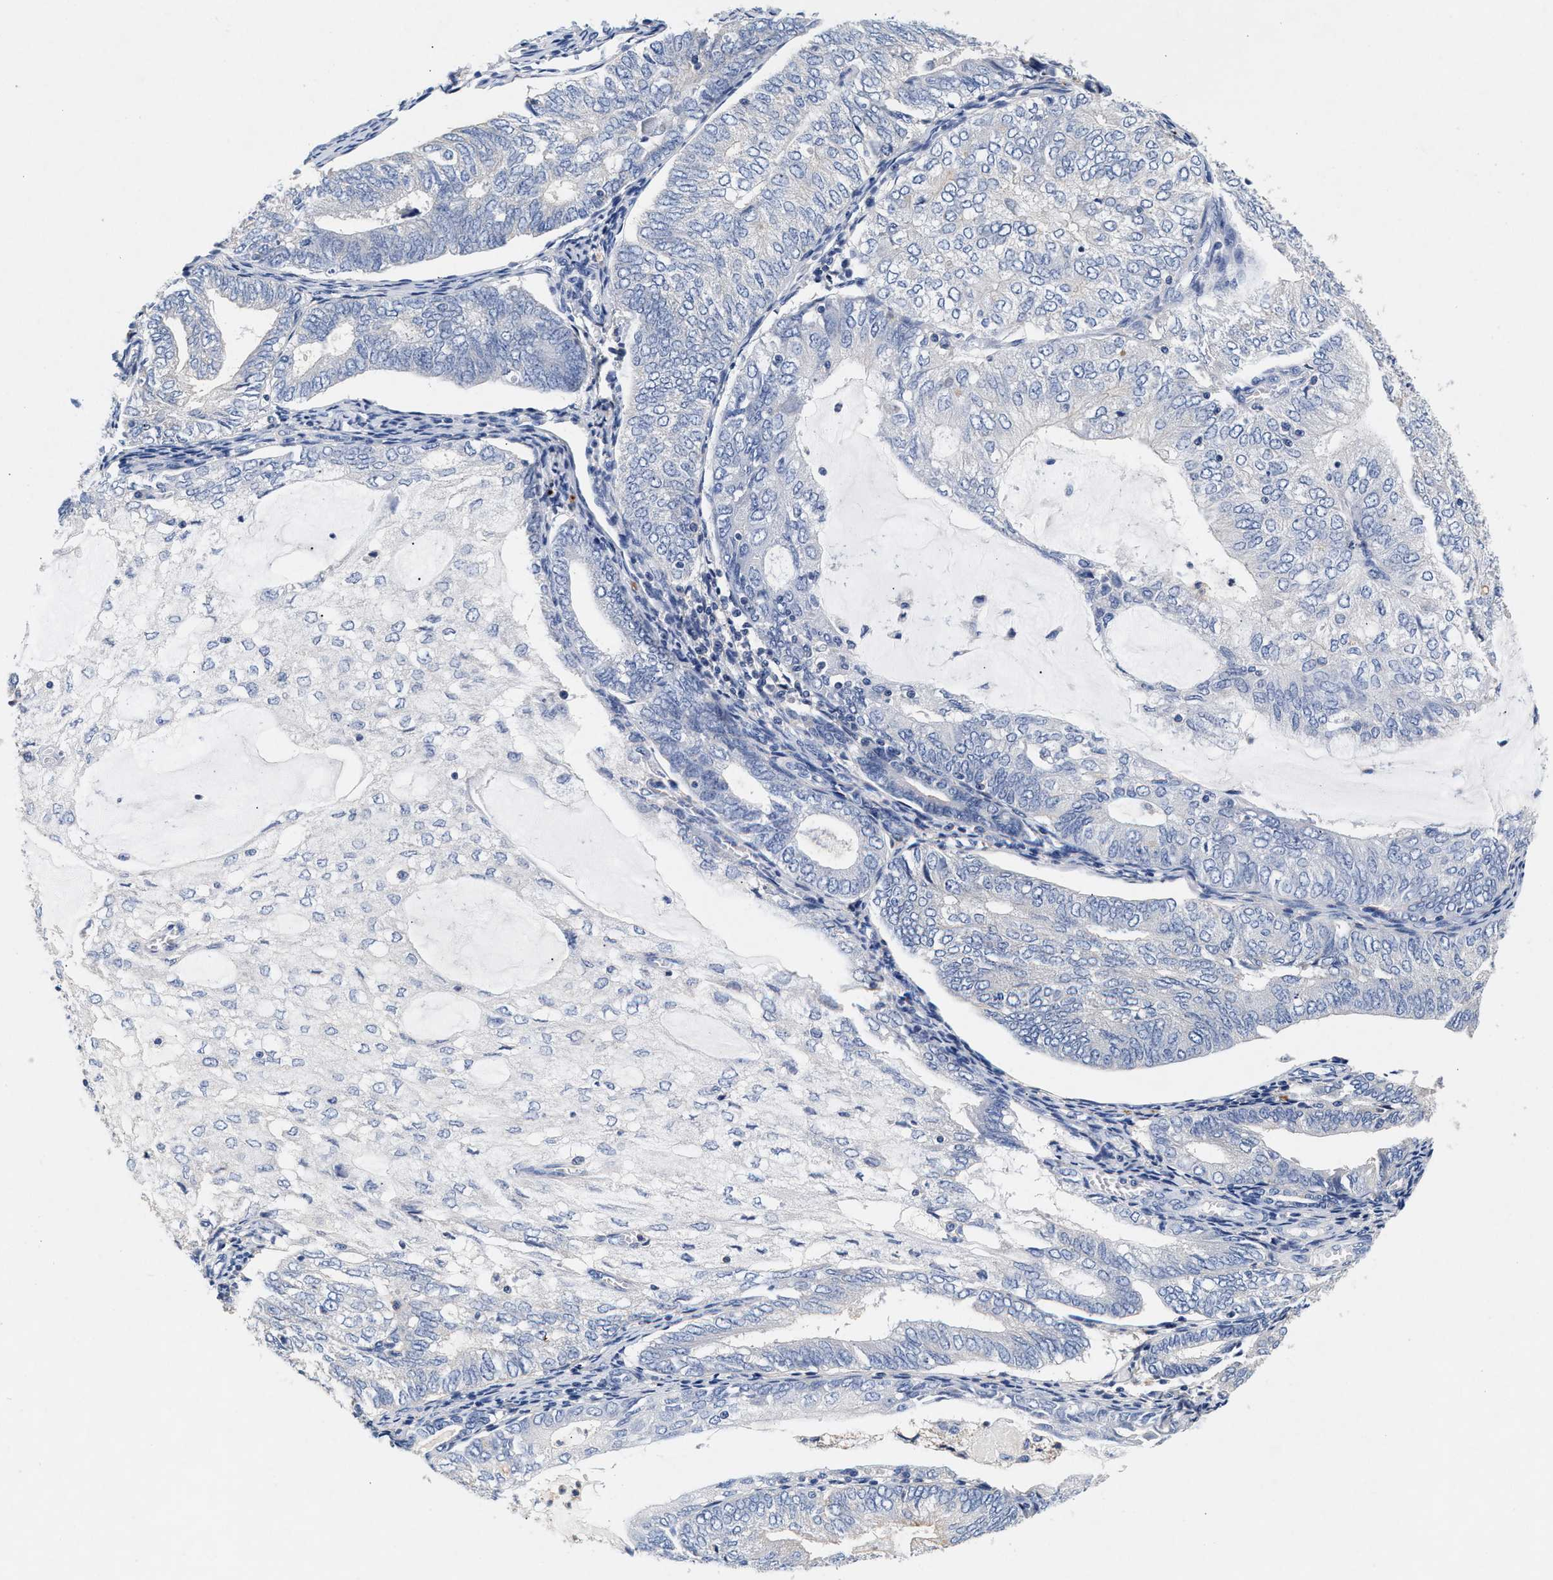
{"staining": {"intensity": "negative", "quantity": "none", "location": "none"}, "tissue": "endometrial cancer", "cell_type": "Tumor cells", "image_type": "cancer", "snomed": [{"axis": "morphology", "description": "Adenocarcinoma, NOS"}, {"axis": "topography", "description": "Endometrium"}], "caption": "An IHC image of endometrial cancer (adenocarcinoma) is shown. There is no staining in tumor cells of endometrial cancer (adenocarcinoma).", "gene": "GNAI3", "patient": {"sex": "female", "age": 81}}